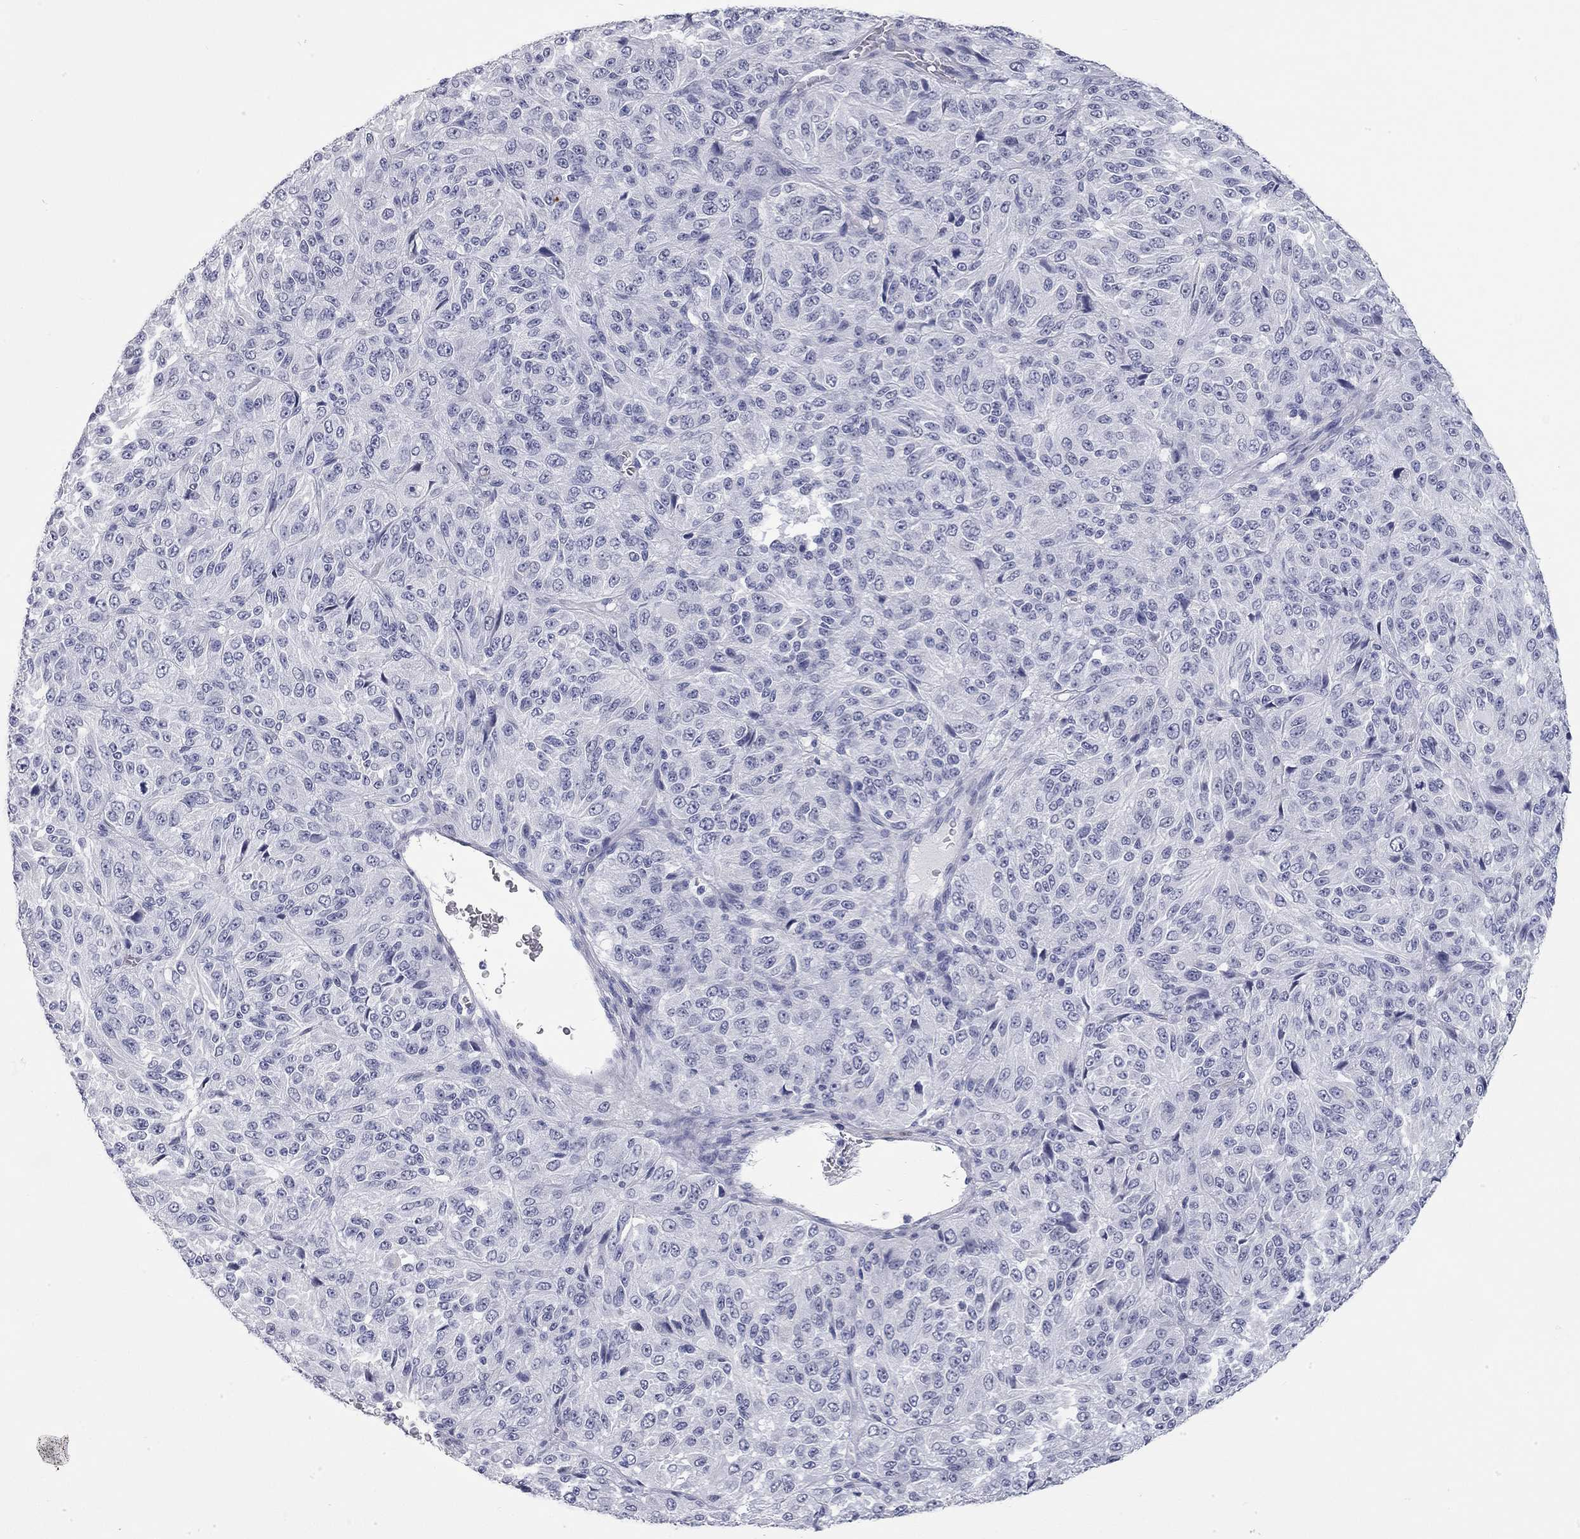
{"staining": {"intensity": "negative", "quantity": "none", "location": "none"}, "tissue": "melanoma", "cell_type": "Tumor cells", "image_type": "cancer", "snomed": [{"axis": "morphology", "description": "Malignant melanoma, Metastatic site"}, {"axis": "topography", "description": "Brain"}], "caption": "There is no significant expression in tumor cells of malignant melanoma (metastatic site).", "gene": "AK8", "patient": {"sex": "female", "age": 56}}